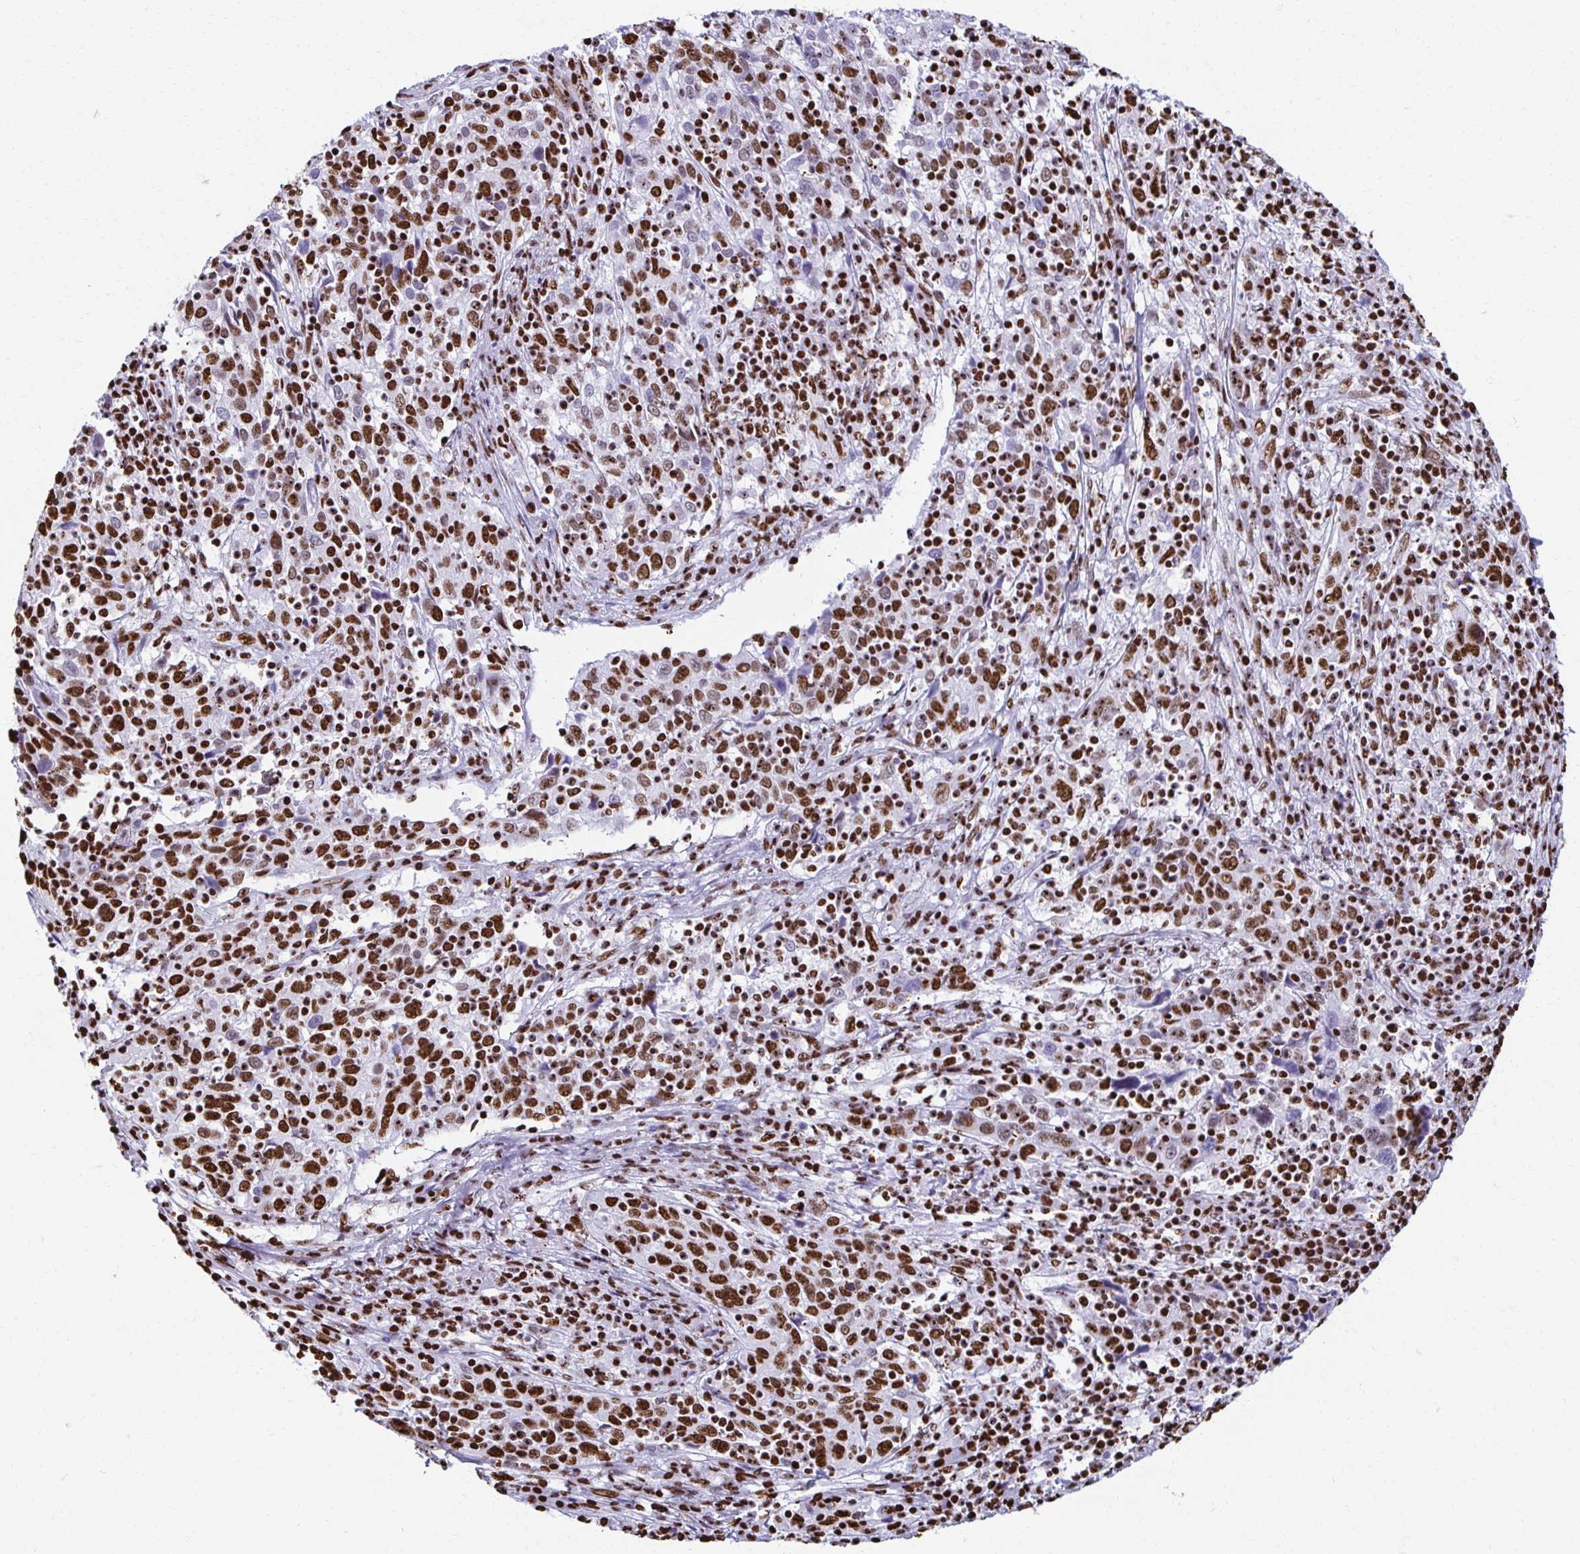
{"staining": {"intensity": "strong", "quantity": ">75%", "location": "nuclear"}, "tissue": "cervical cancer", "cell_type": "Tumor cells", "image_type": "cancer", "snomed": [{"axis": "morphology", "description": "Squamous cell carcinoma, NOS"}, {"axis": "topography", "description": "Cervix"}], "caption": "There is high levels of strong nuclear expression in tumor cells of squamous cell carcinoma (cervical), as demonstrated by immunohistochemical staining (brown color).", "gene": "NONO", "patient": {"sex": "female", "age": 46}}